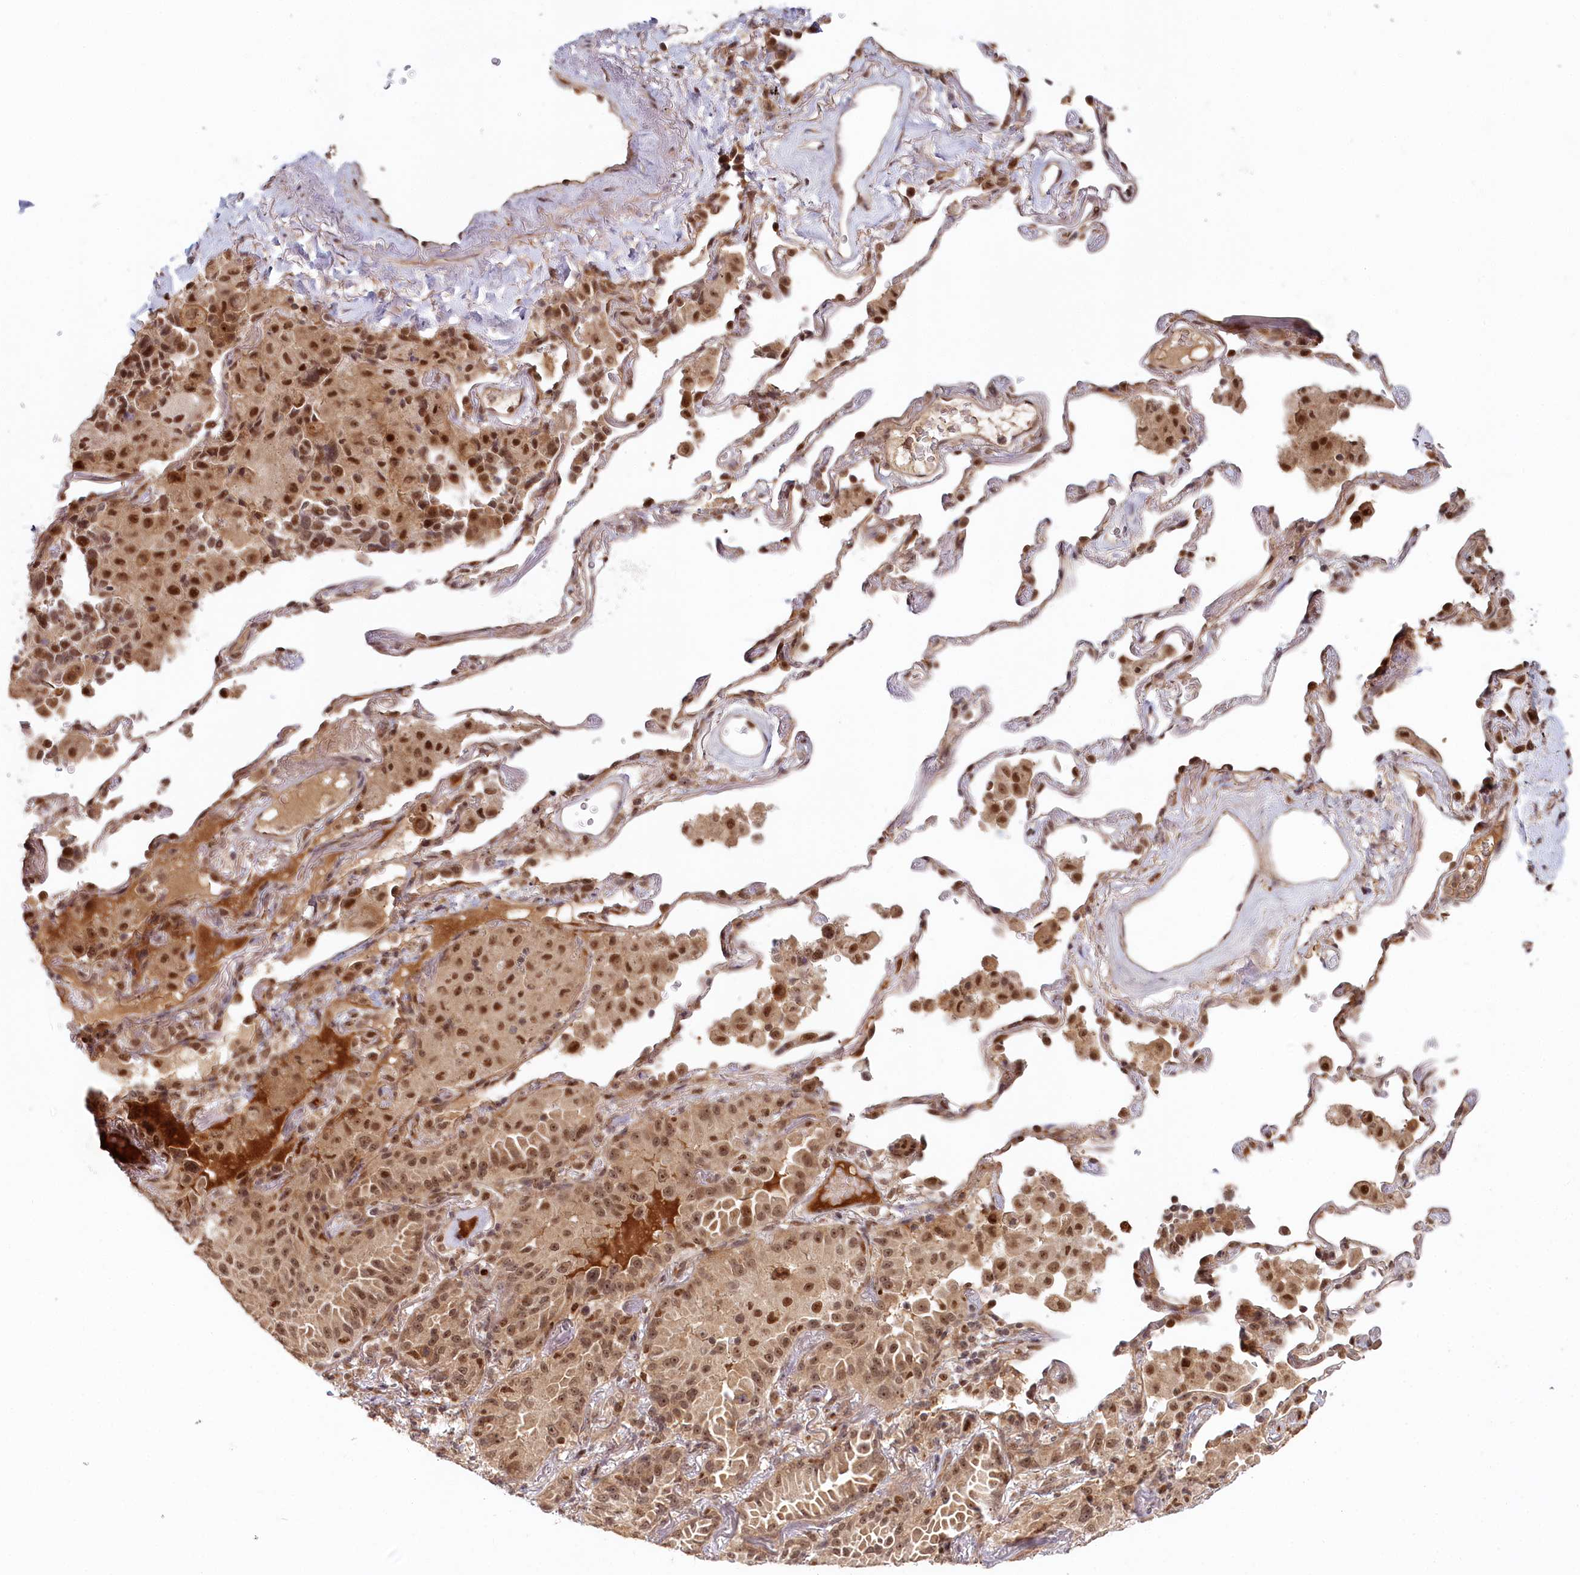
{"staining": {"intensity": "moderate", "quantity": ">75%", "location": "cytoplasmic/membranous,nuclear"}, "tissue": "lung cancer", "cell_type": "Tumor cells", "image_type": "cancer", "snomed": [{"axis": "morphology", "description": "Adenocarcinoma, NOS"}, {"axis": "topography", "description": "Lung"}], "caption": "DAB immunohistochemical staining of human adenocarcinoma (lung) demonstrates moderate cytoplasmic/membranous and nuclear protein staining in approximately >75% of tumor cells. The protein of interest is stained brown, and the nuclei are stained in blue (DAB (3,3'-diaminobenzidine) IHC with brightfield microscopy, high magnification).", "gene": "WAPL", "patient": {"sex": "female", "age": 69}}